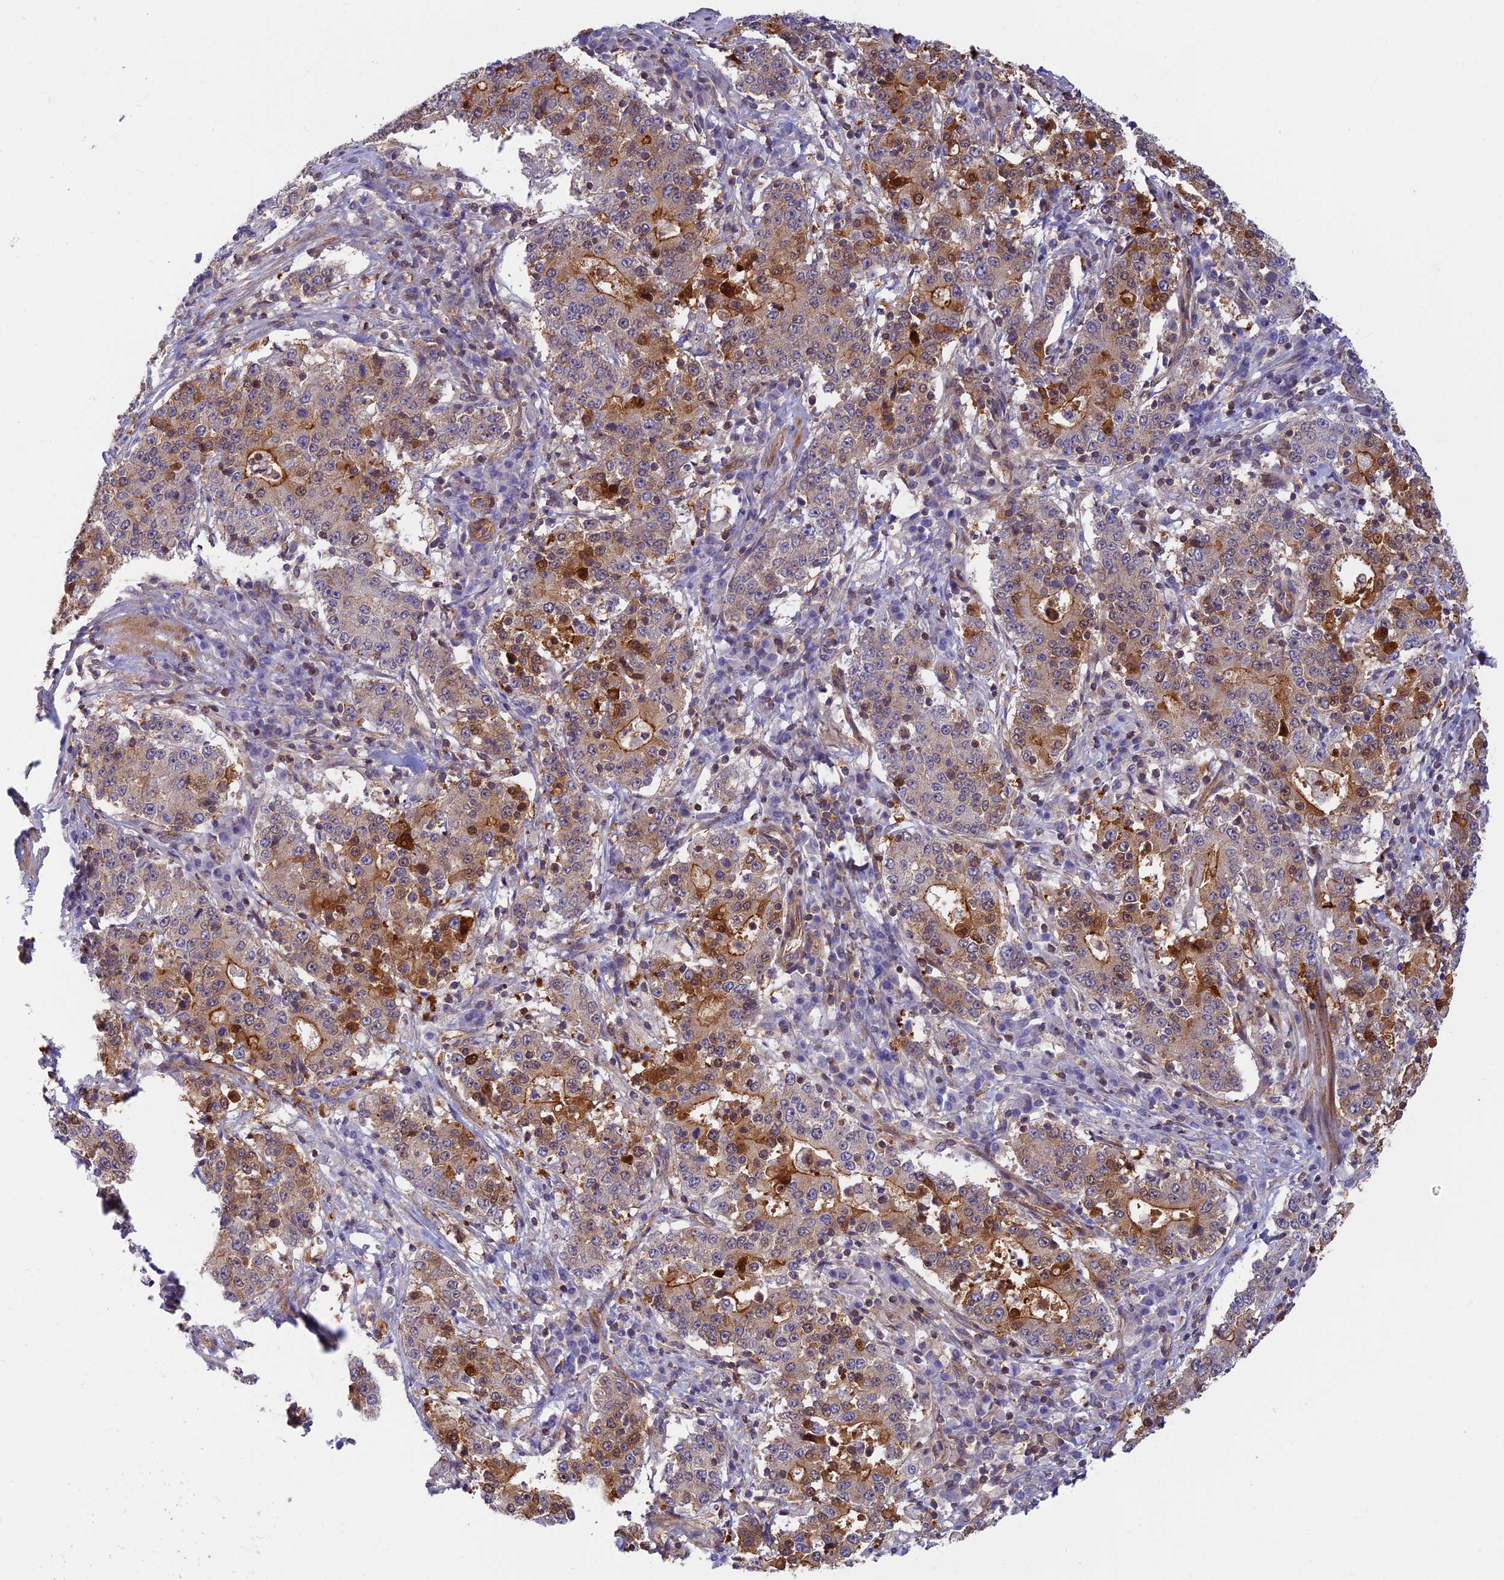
{"staining": {"intensity": "moderate", "quantity": "25%-75%", "location": "cytoplasmic/membranous"}, "tissue": "stomach cancer", "cell_type": "Tumor cells", "image_type": "cancer", "snomed": [{"axis": "morphology", "description": "Adenocarcinoma, NOS"}, {"axis": "topography", "description": "Stomach"}], "caption": "DAB (3,3'-diaminobenzidine) immunohistochemical staining of human stomach adenocarcinoma shows moderate cytoplasmic/membranous protein expression in approximately 25%-75% of tumor cells.", "gene": "PPP1R12C", "patient": {"sex": "male", "age": 59}}